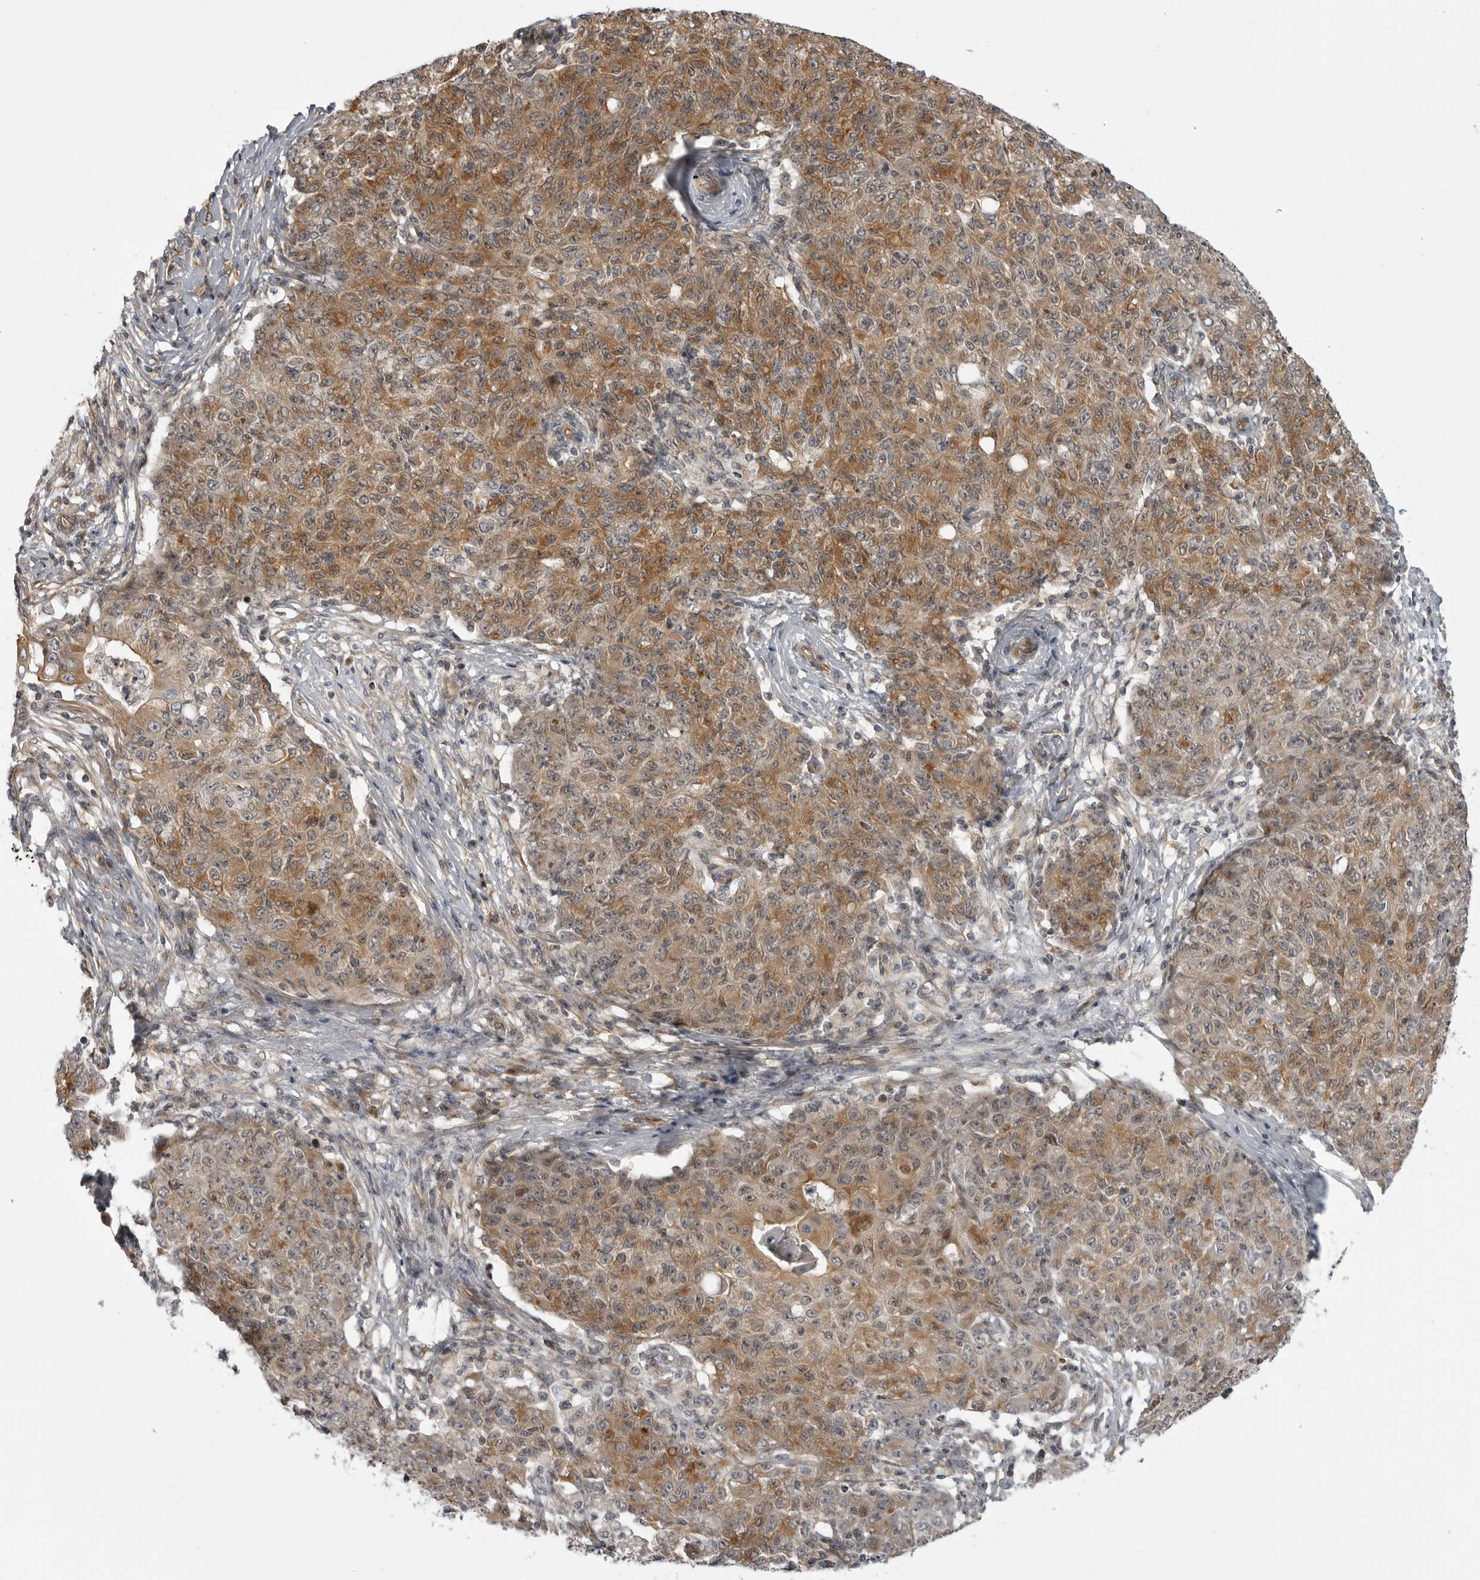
{"staining": {"intensity": "moderate", "quantity": ">75%", "location": "cytoplasmic/membranous"}, "tissue": "ovarian cancer", "cell_type": "Tumor cells", "image_type": "cancer", "snomed": [{"axis": "morphology", "description": "Carcinoma, endometroid"}, {"axis": "topography", "description": "Ovary"}], "caption": "Endometroid carcinoma (ovarian) tissue demonstrates moderate cytoplasmic/membranous expression in about >75% of tumor cells (DAB (3,3'-diaminobenzidine) = brown stain, brightfield microscopy at high magnification).", "gene": "LRRC45", "patient": {"sex": "female", "age": 42}}